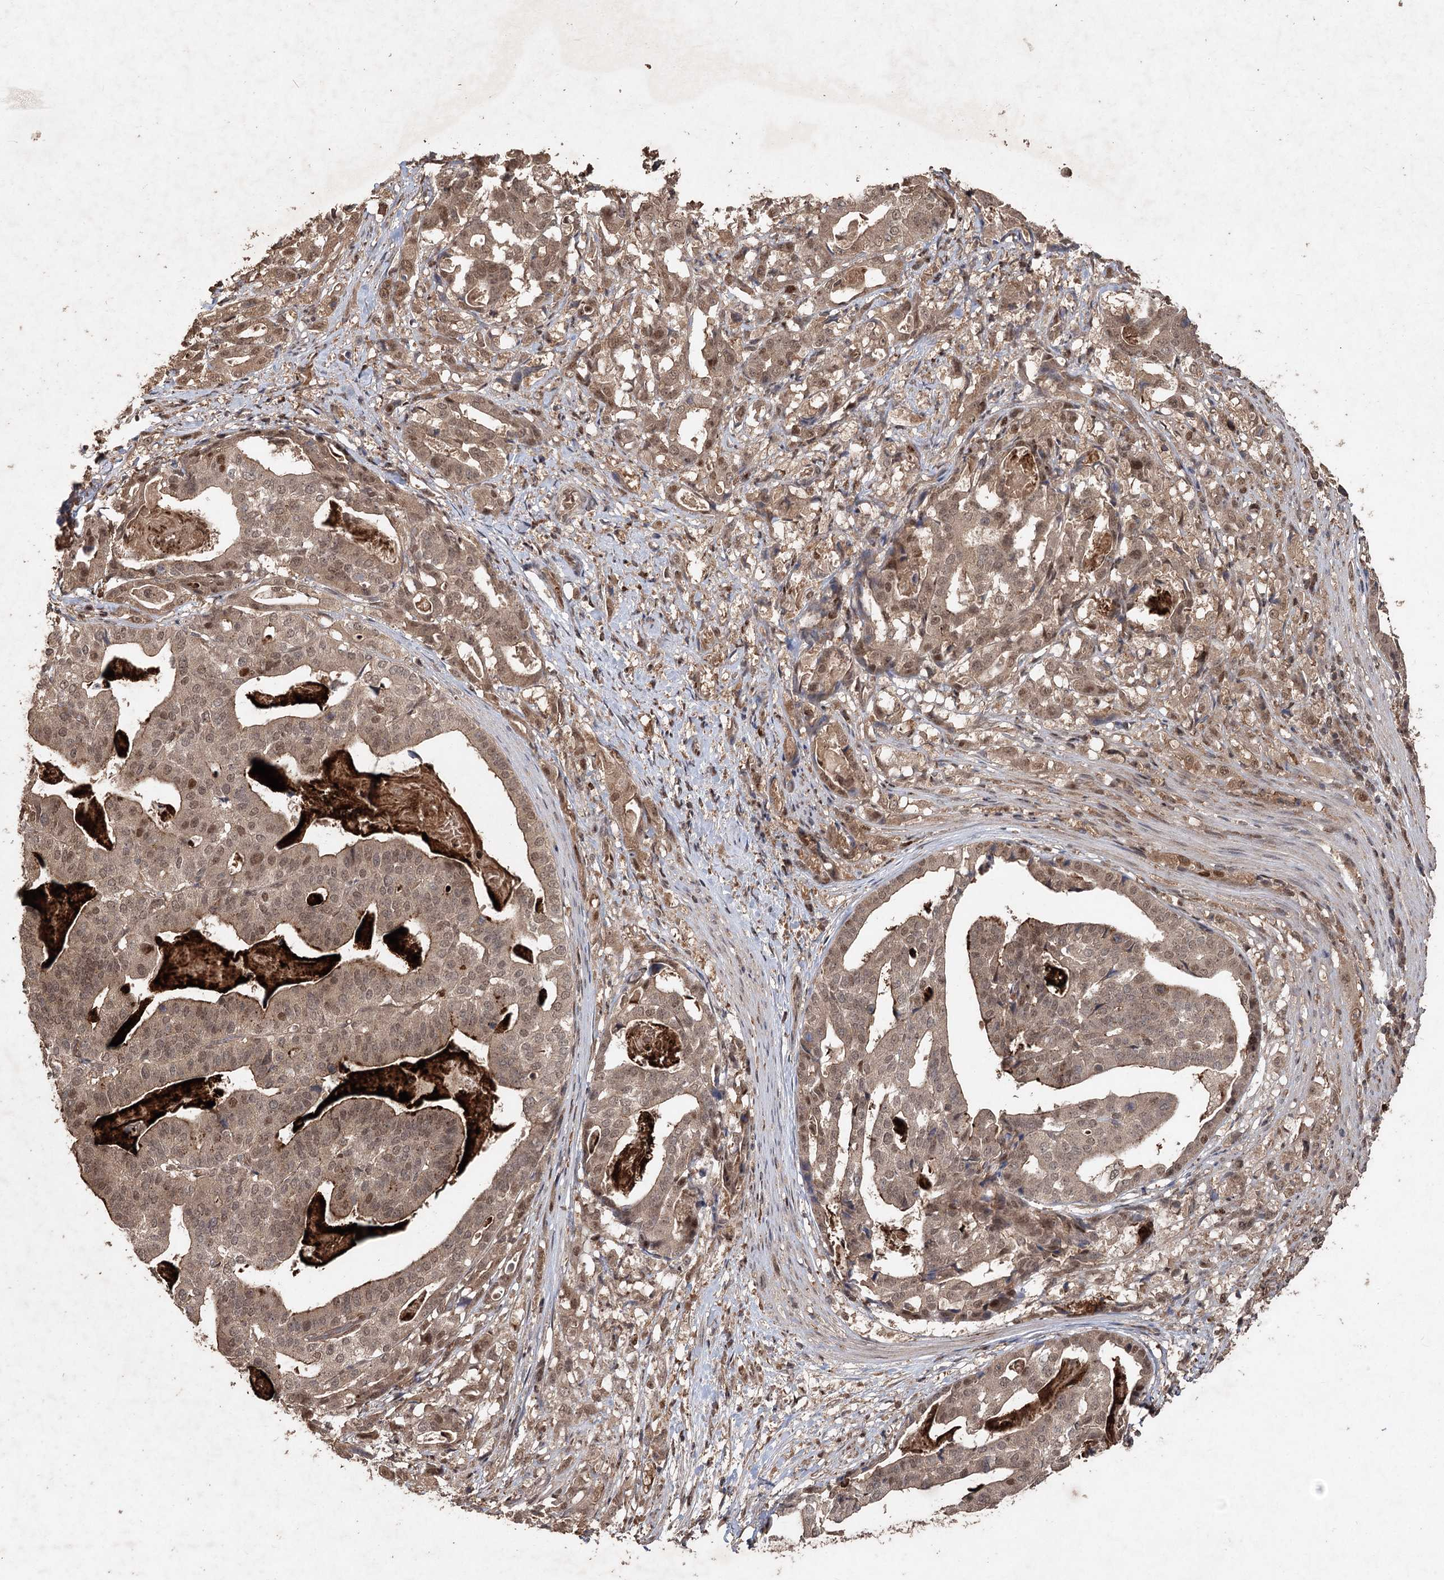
{"staining": {"intensity": "moderate", "quantity": ">75%", "location": "cytoplasmic/membranous,nuclear"}, "tissue": "stomach cancer", "cell_type": "Tumor cells", "image_type": "cancer", "snomed": [{"axis": "morphology", "description": "Adenocarcinoma, NOS"}, {"axis": "topography", "description": "Stomach"}], "caption": "Tumor cells exhibit medium levels of moderate cytoplasmic/membranous and nuclear expression in about >75% of cells in human adenocarcinoma (stomach).", "gene": "FBXO7", "patient": {"sex": "male", "age": 48}}